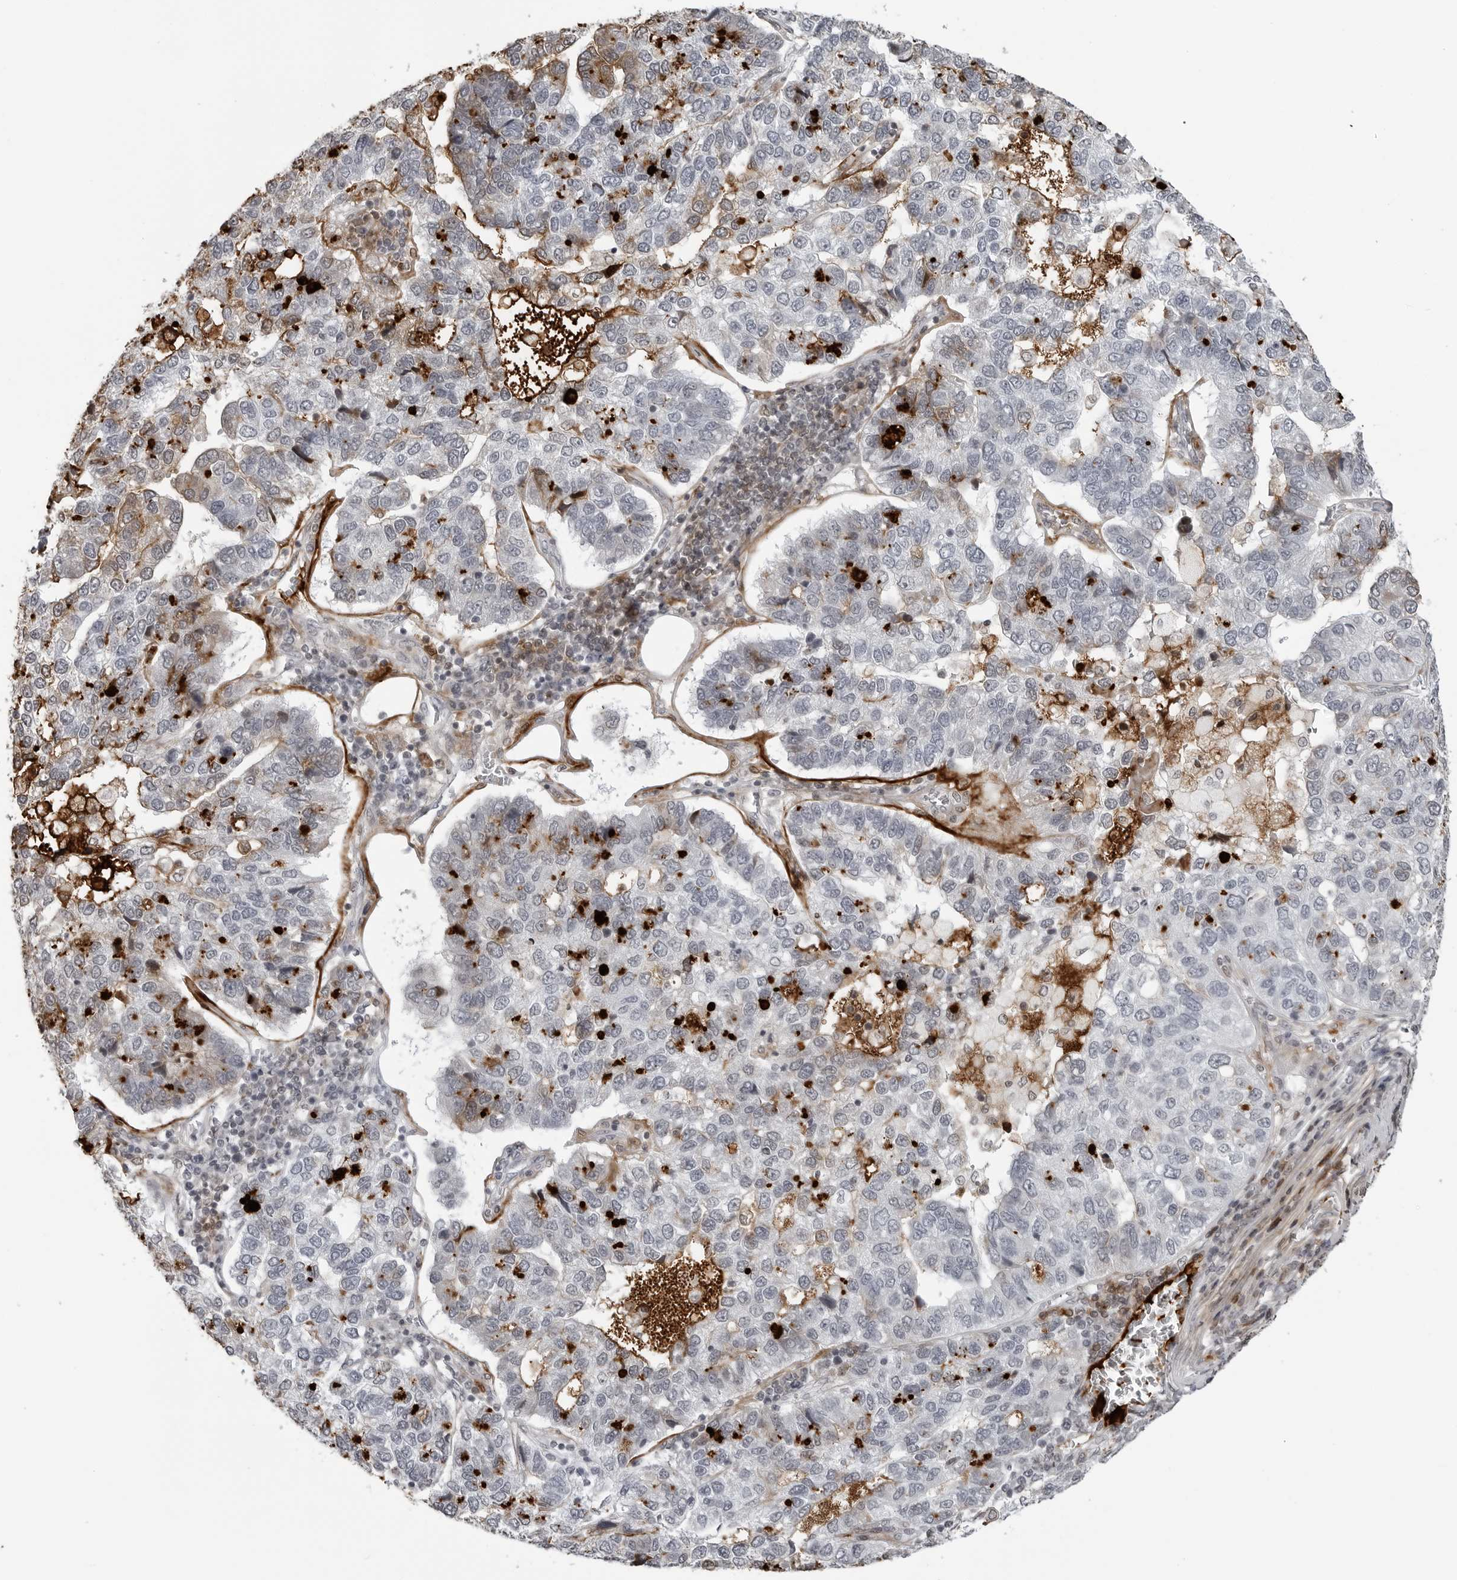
{"staining": {"intensity": "negative", "quantity": "none", "location": "none"}, "tissue": "pancreatic cancer", "cell_type": "Tumor cells", "image_type": "cancer", "snomed": [{"axis": "morphology", "description": "Adenocarcinoma, NOS"}, {"axis": "topography", "description": "Pancreas"}], "caption": "Tumor cells show no significant protein positivity in pancreatic cancer. (DAB (3,3'-diaminobenzidine) IHC with hematoxylin counter stain).", "gene": "CXCR5", "patient": {"sex": "female", "age": 61}}